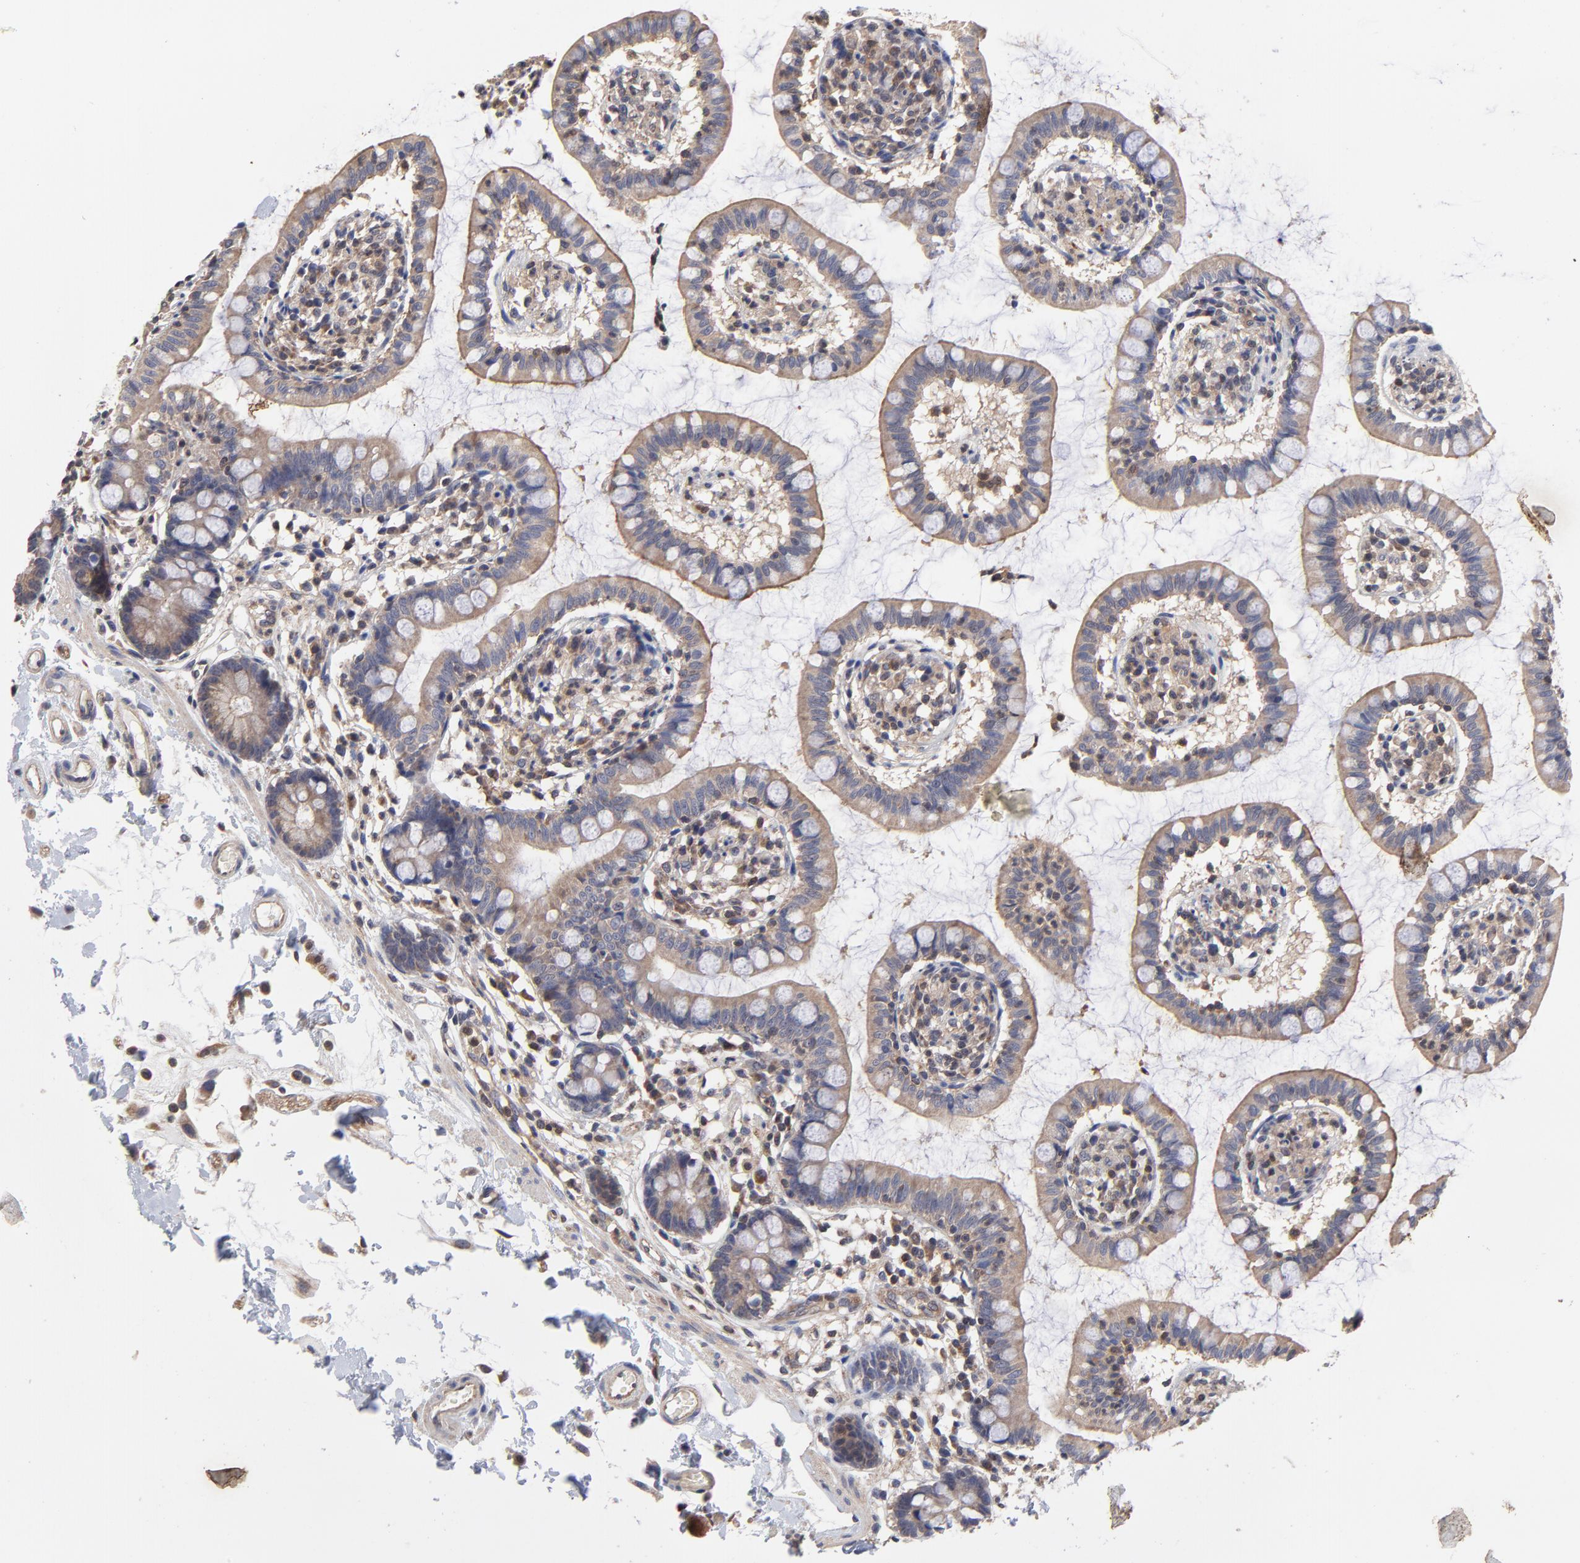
{"staining": {"intensity": "weak", "quantity": ">75%", "location": "cytoplasmic/membranous"}, "tissue": "small intestine", "cell_type": "Glandular cells", "image_type": "normal", "snomed": [{"axis": "morphology", "description": "Normal tissue, NOS"}, {"axis": "topography", "description": "Small intestine"}], "caption": "This is a histology image of immunohistochemistry staining of unremarkable small intestine, which shows weak expression in the cytoplasmic/membranous of glandular cells.", "gene": "PCMT1", "patient": {"sex": "female", "age": 61}}